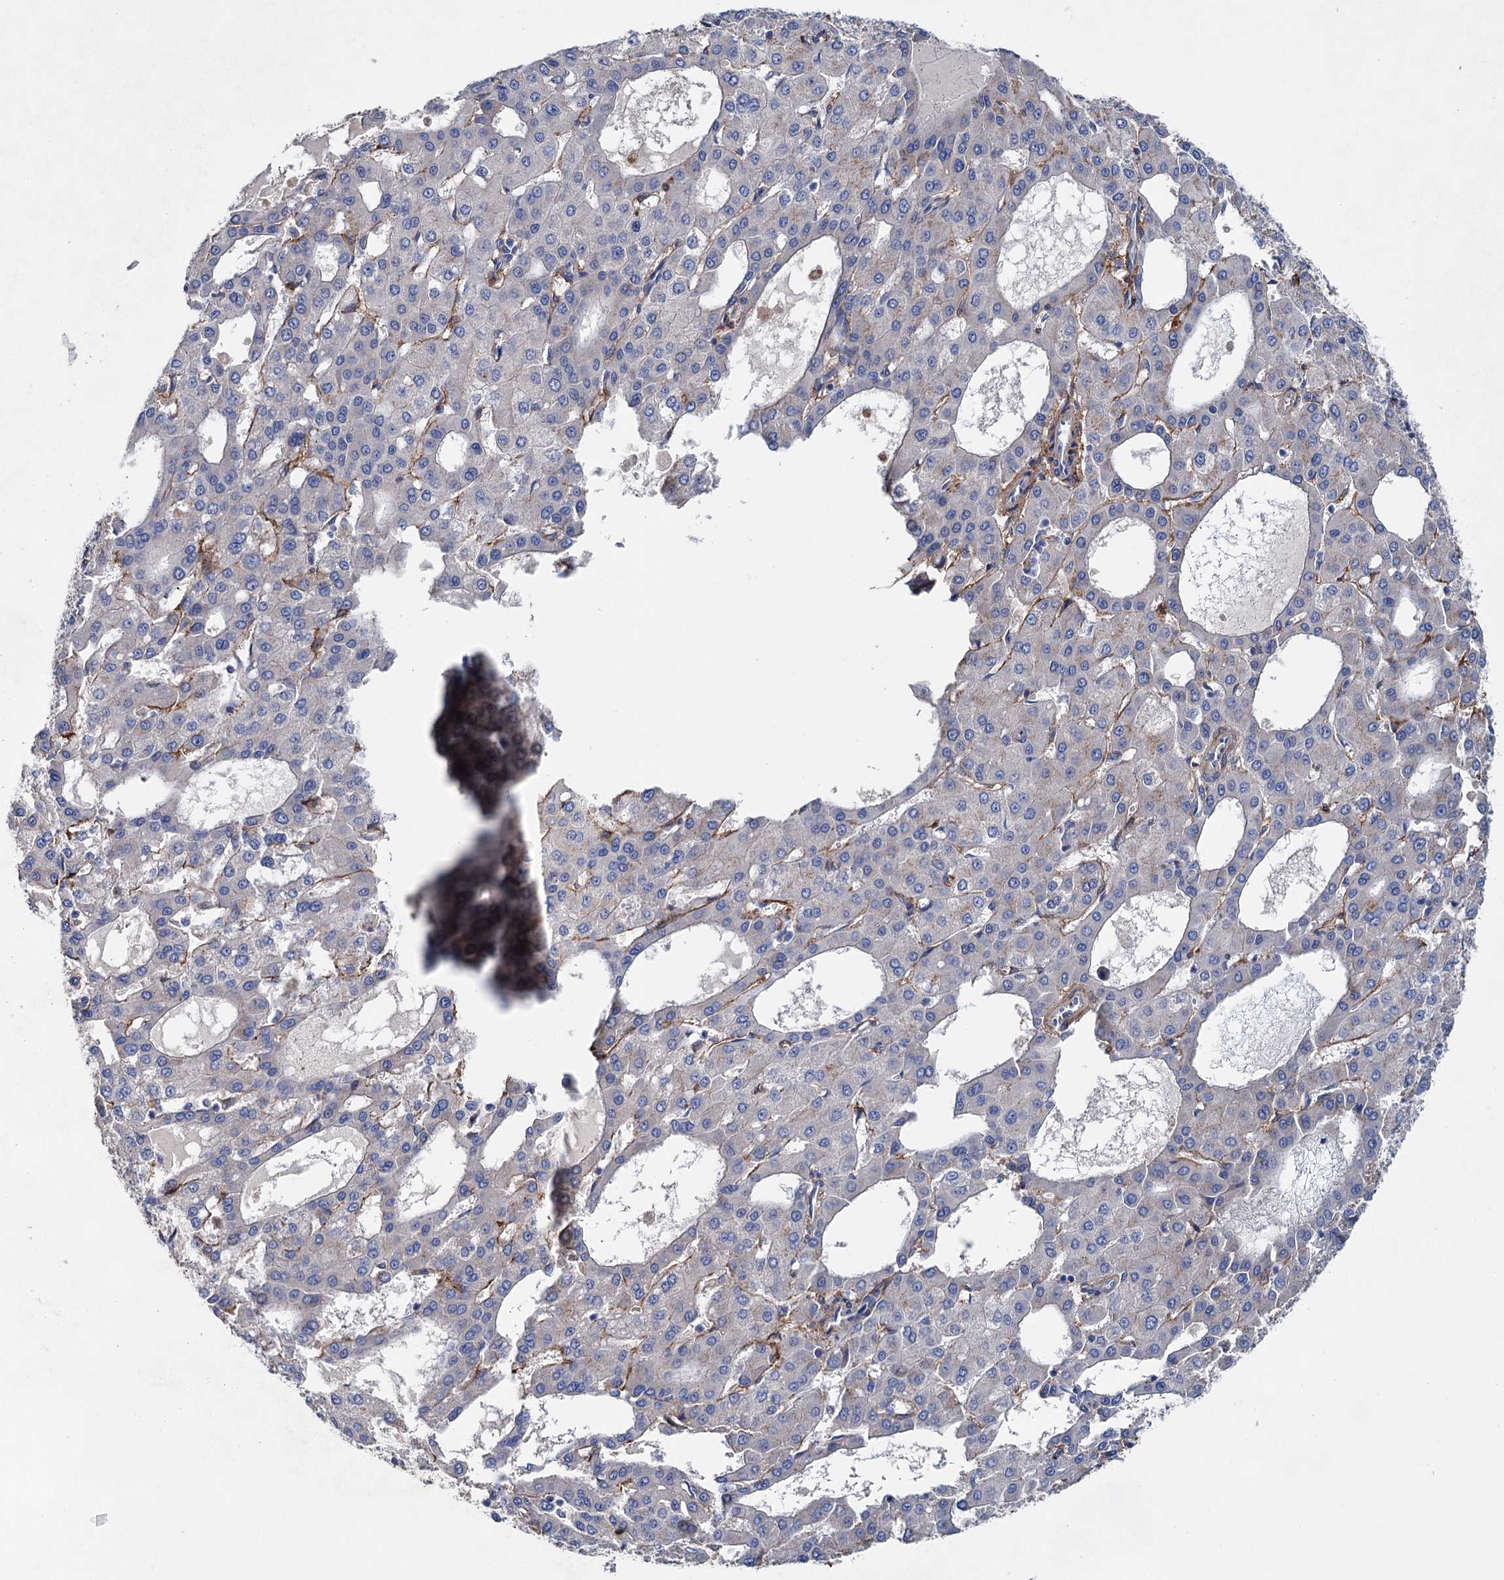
{"staining": {"intensity": "weak", "quantity": "<25%", "location": "cytoplasmic/membranous"}, "tissue": "liver cancer", "cell_type": "Tumor cells", "image_type": "cancer", "snomed": [{"axis": "morphology", "description": "Carcinoma, Hepatocellular, NOS"}, {"axis": "topography", "description": "Liver"}], "caption": "Micrograph shows no significant protein expression in tumor cells of liver cancer (hepatocellular carcinoma).", "gene": "GPR155", "patient": {"sex": "male", "age": 47}}